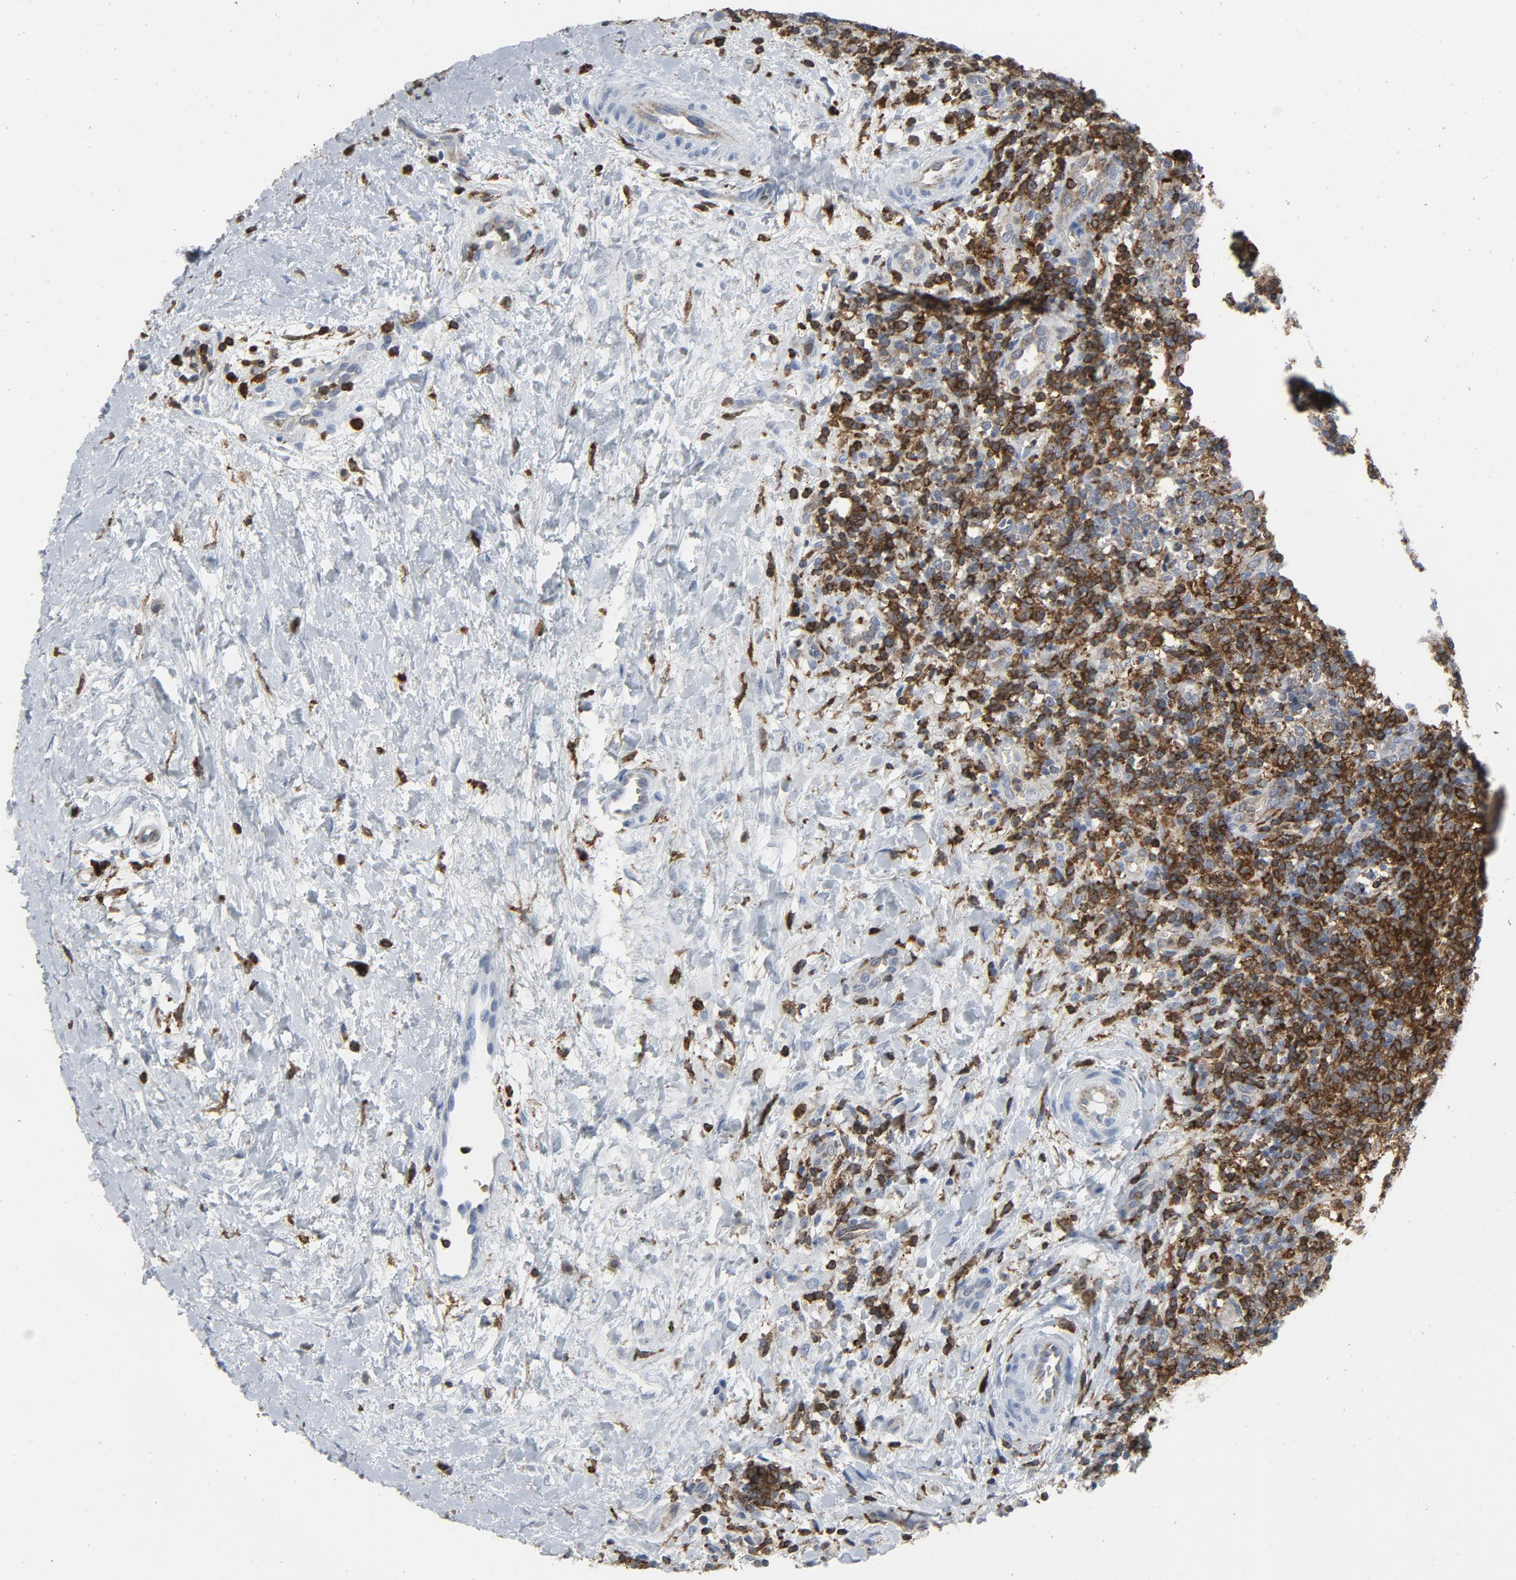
{"staining": {"intensity": "strong", "quantity": "25%-75%", "location": "cytoplasmic/membranous"}, "tissue": "lymphoma", "cell_type": "Tumor cells", "image_type": "cancer", "snomed": [{"axis": "morphology", "description": "Malignant lymphoma, non-Hodgkin's type, Low grade"}, {"axis": "topography", "description": "Lymph node"}], "caption": "Lymphoma stained with DAB (3,3'-diaminobenzidine) IHC shows high levels of strong cytoplasmic/membranous staining in approximately 25%-75% of tumor cells. (DAB (3,3'-diaminobenzidine) = brown stain, brightfield microscopy at high magnification).", "gene": "LCP2", "patient": {"sex": "female", "age": 76}}